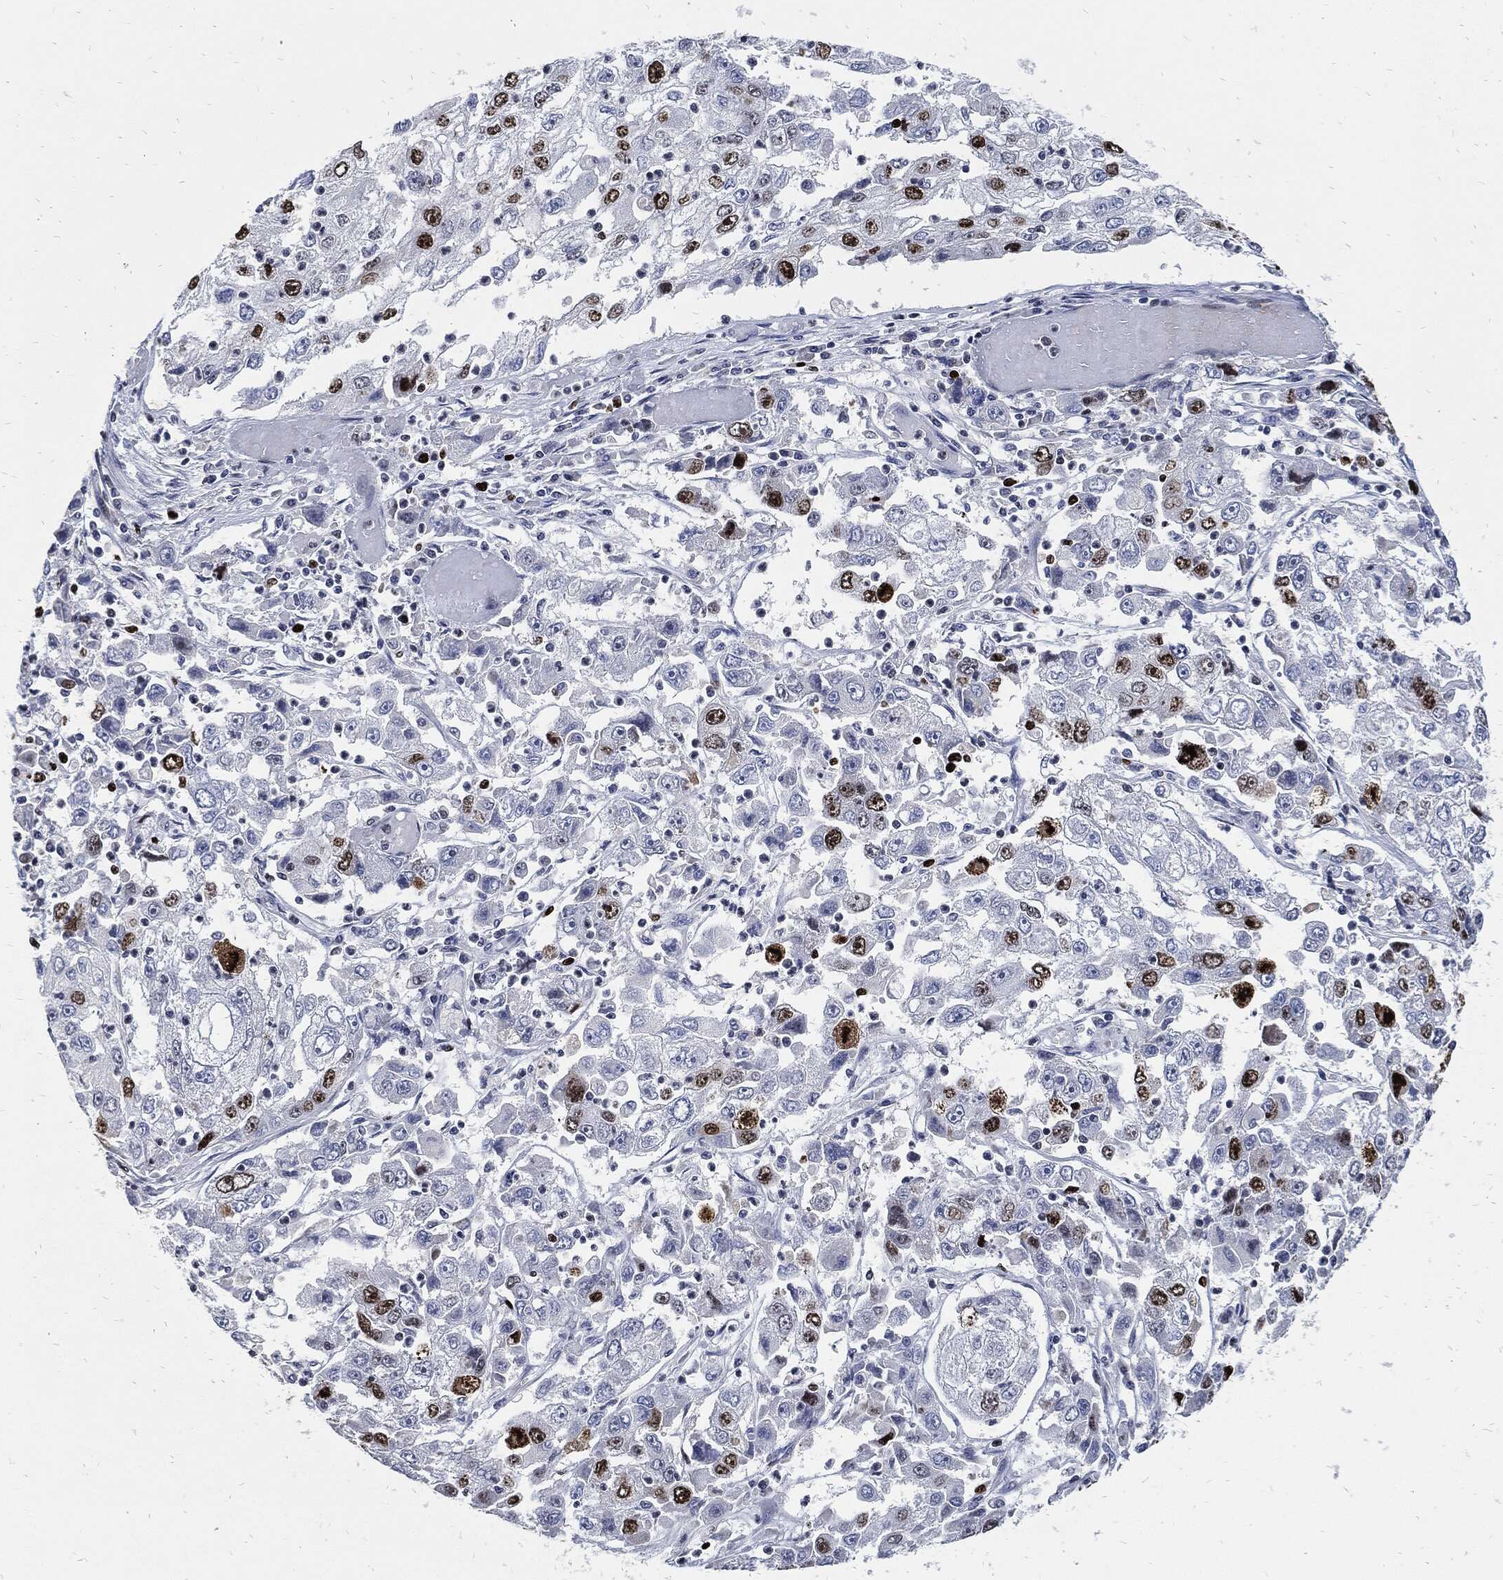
{"staining": {"intensity": "strong", "quantity": "25%-75%", "location": "nuclear"}, "tissue": "cervical cancer", "cell_type": "Tumor cells", "image_type": "cancer", "snomed": [{"axis": "morphology", "description": "Squamous cell carcinoma, NOS"}, {"axis": "topography", "description": "Cervix"}], "caption": "This is a histology image of immunohistochemistry (IHC) staining of cervical cancer (squamous cell carcinoma), which shows strong positivity in the nuclear of tumor cells.", "gene": "MKI67", "patient": {"sex": "female", "age": 36}}